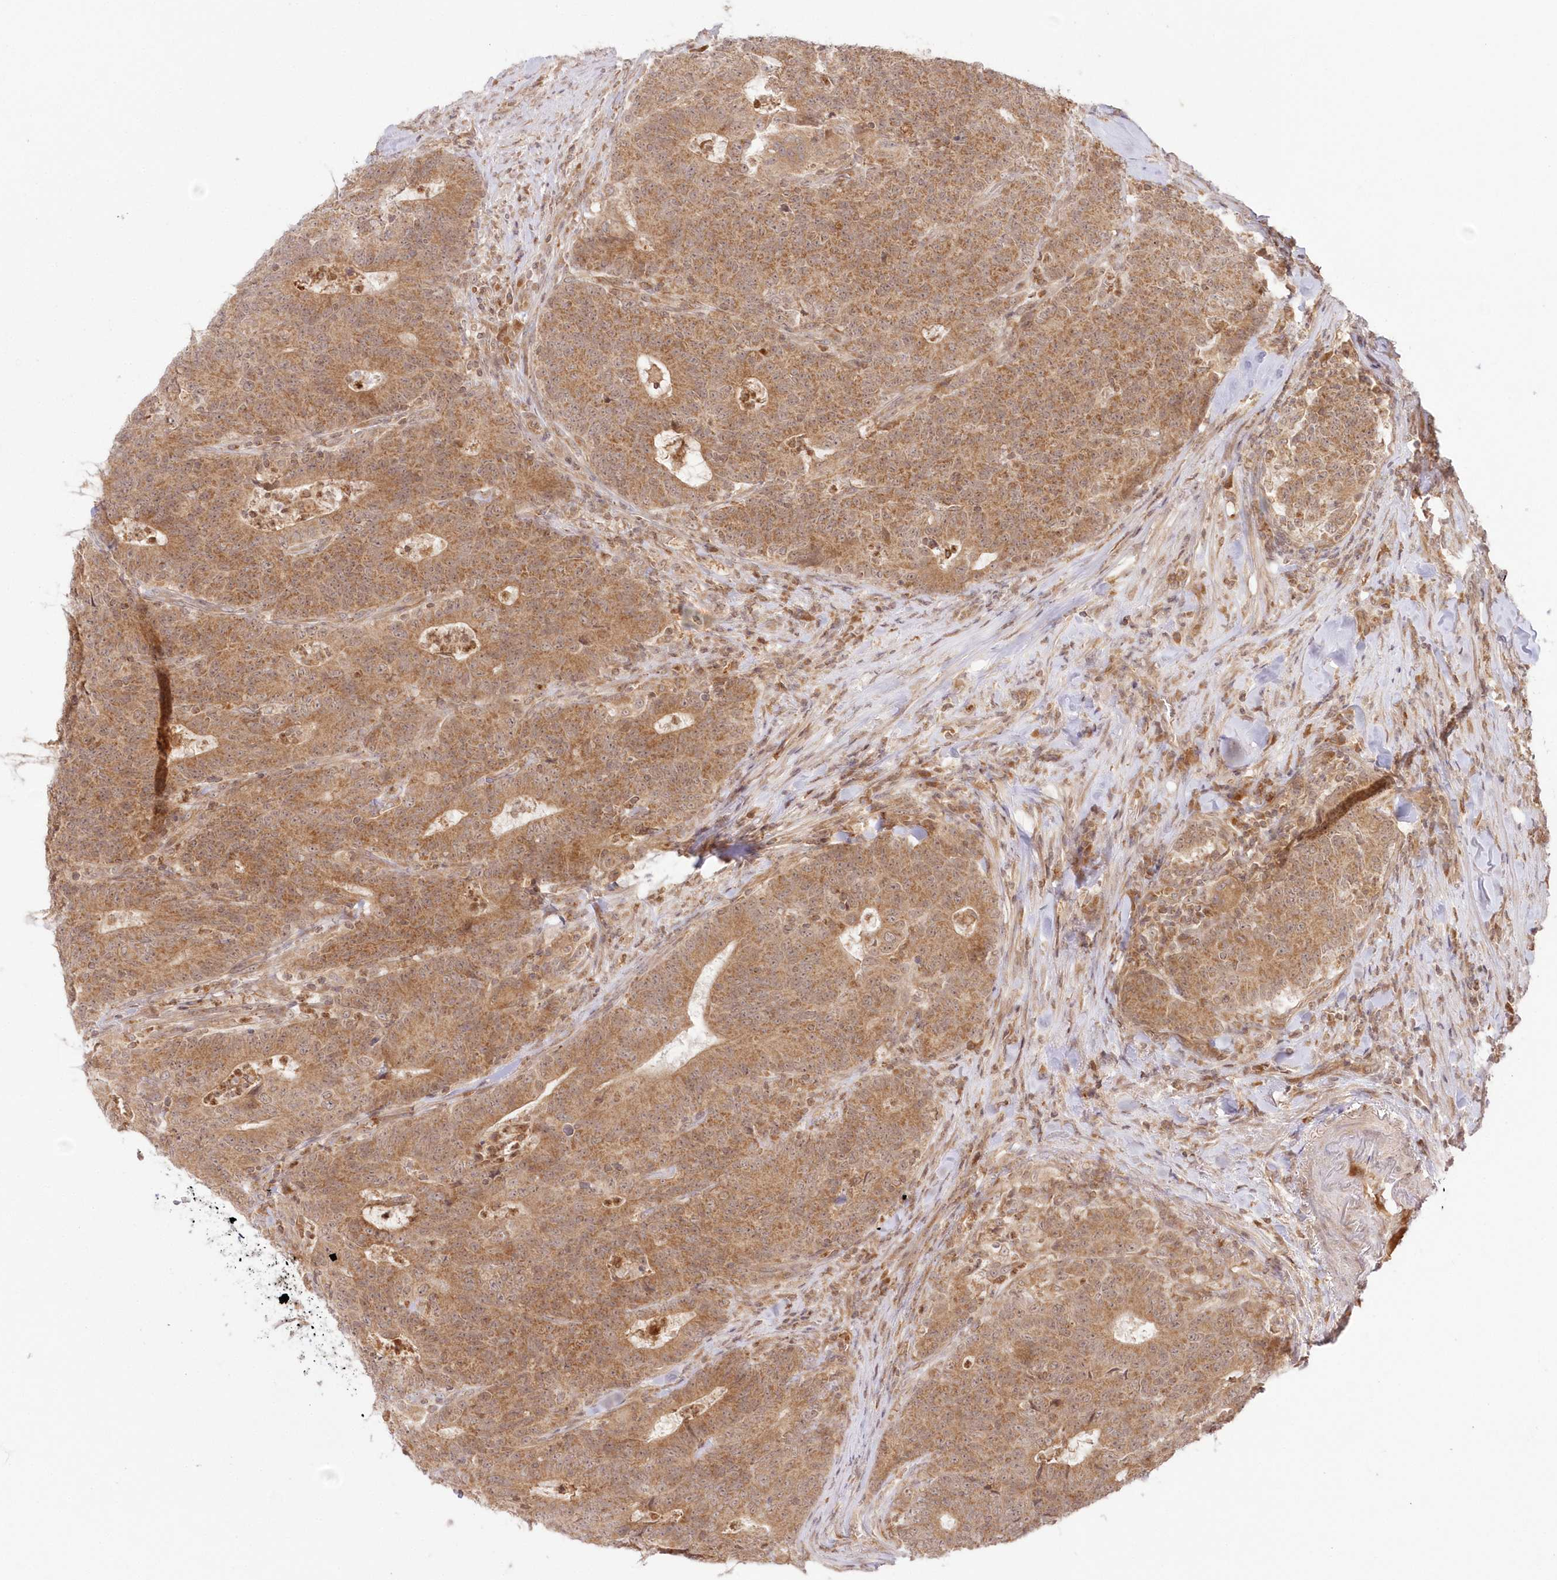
{"staining": {"intensity": "moderate", "quantity": ">75%", "location": "cytoplasmic/membranous"}, "tissue": "colorectal cancer", "cell_type": "Tumor cells", "image_type": "cancer", "snomed": [{"axis": "morphology", "description": "Normal tissue, NOS"}, {"axis": "morphology", "description": "Adenocarcinoma, NOS"}, {"axis": "topography", "description": "Colon"}], "caption": "This image reveals IHC staining of human adenocarcinoma (colorectal), with medium moderate cytoplasmic/membranous positivity in approximately >75% of tumor cells.", "gene": "MTMR3", "patient": {"sex": "female", "age": 75}}